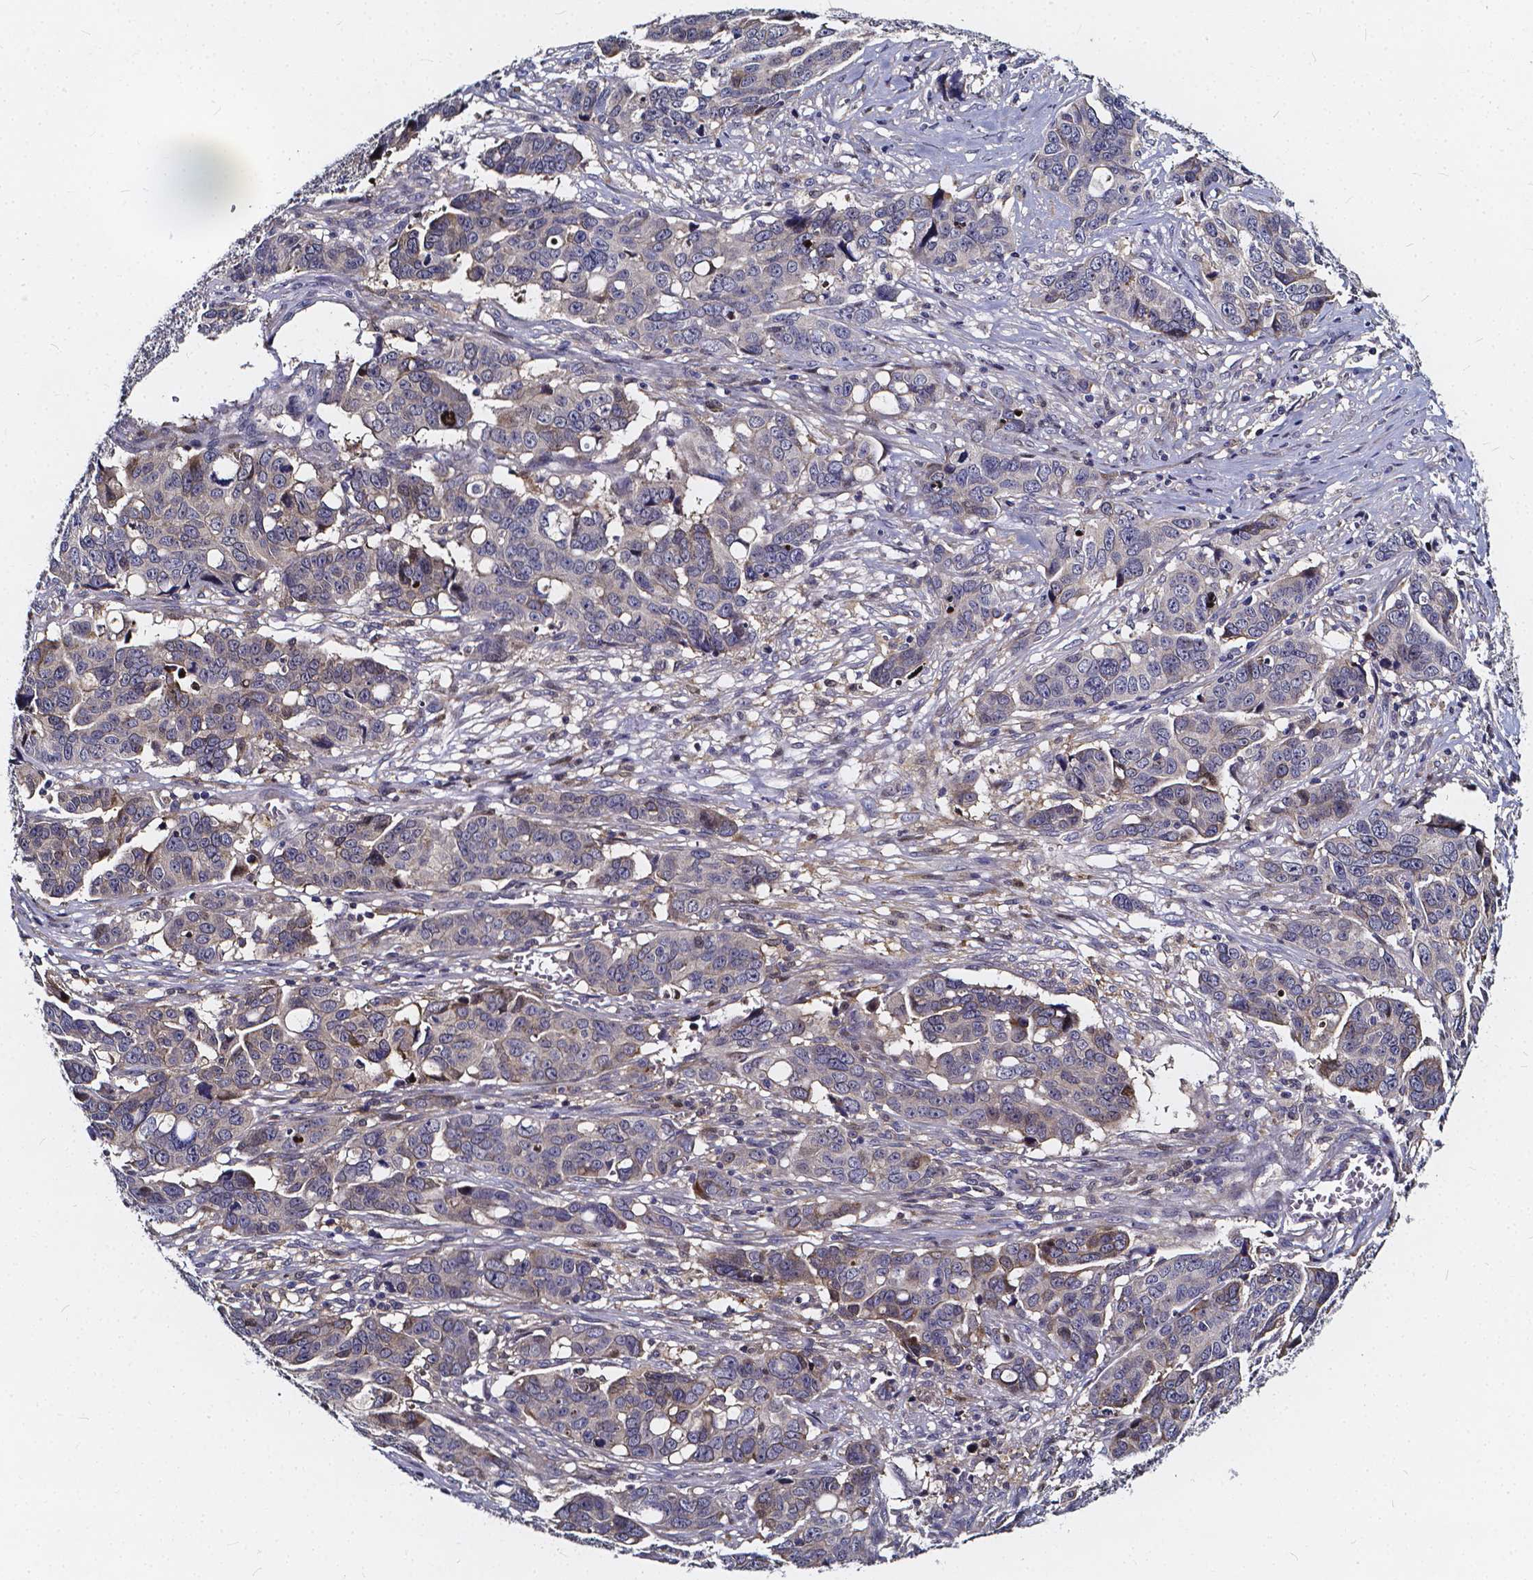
{"staining": {"intensity": "weak", "quantity": "<25%", "location": "cytoplasmic/membranous"}, "tissue": "ovarian cancer", "cell_type": "Tumor cells", "image_type": "cancer", "snomed": [{"axis": "morphology", "description": "Carcinoma, endometroid"}, {"axis": "topography", "description": "Ovary"}], "caption": "This image is of ovarian endometroid carcinoma stained with IHC to label a protein in brown with the nuclei are counter-stained blue. There is no staining in tumor cells.", "gene": "SOWAHA", "patient": {"sex": "female", "age": 78}}